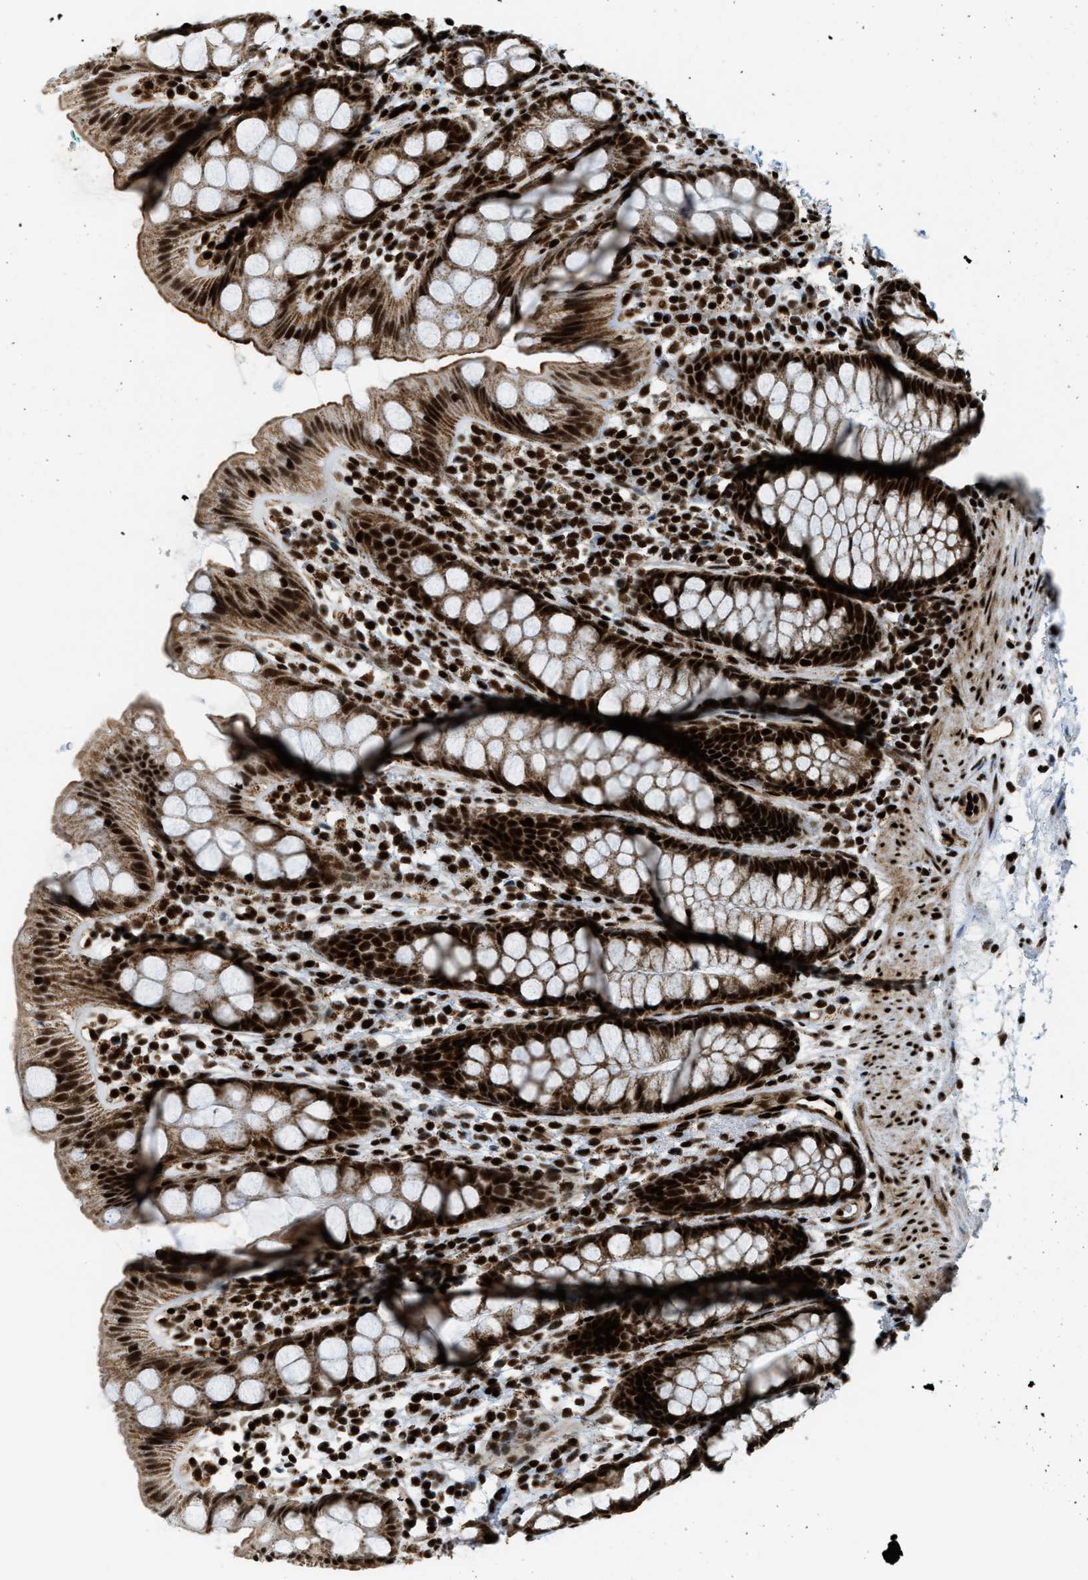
{"staining": {"intensity": "strong", "quantity": ">75%", "location": "cytoplasmic/membranous,nuclear"}, "tissue": "rectum", "cell_type": "Glandular cells", "image_type": "normal", "snomed": [{"axis": "morphology", "description": "Normal tissue, NOS"}, {"axis": "topography", "description": "Rectum"}], "caption": "Immunohistochemical staining of benign rectum reveals >75% levels of strong cytoplasmic/membranous,nuclear protein staining in approximately >75% of glandular cells.", "gene": "GABPB1", "patient": {"sex": "female", "age": 65}}